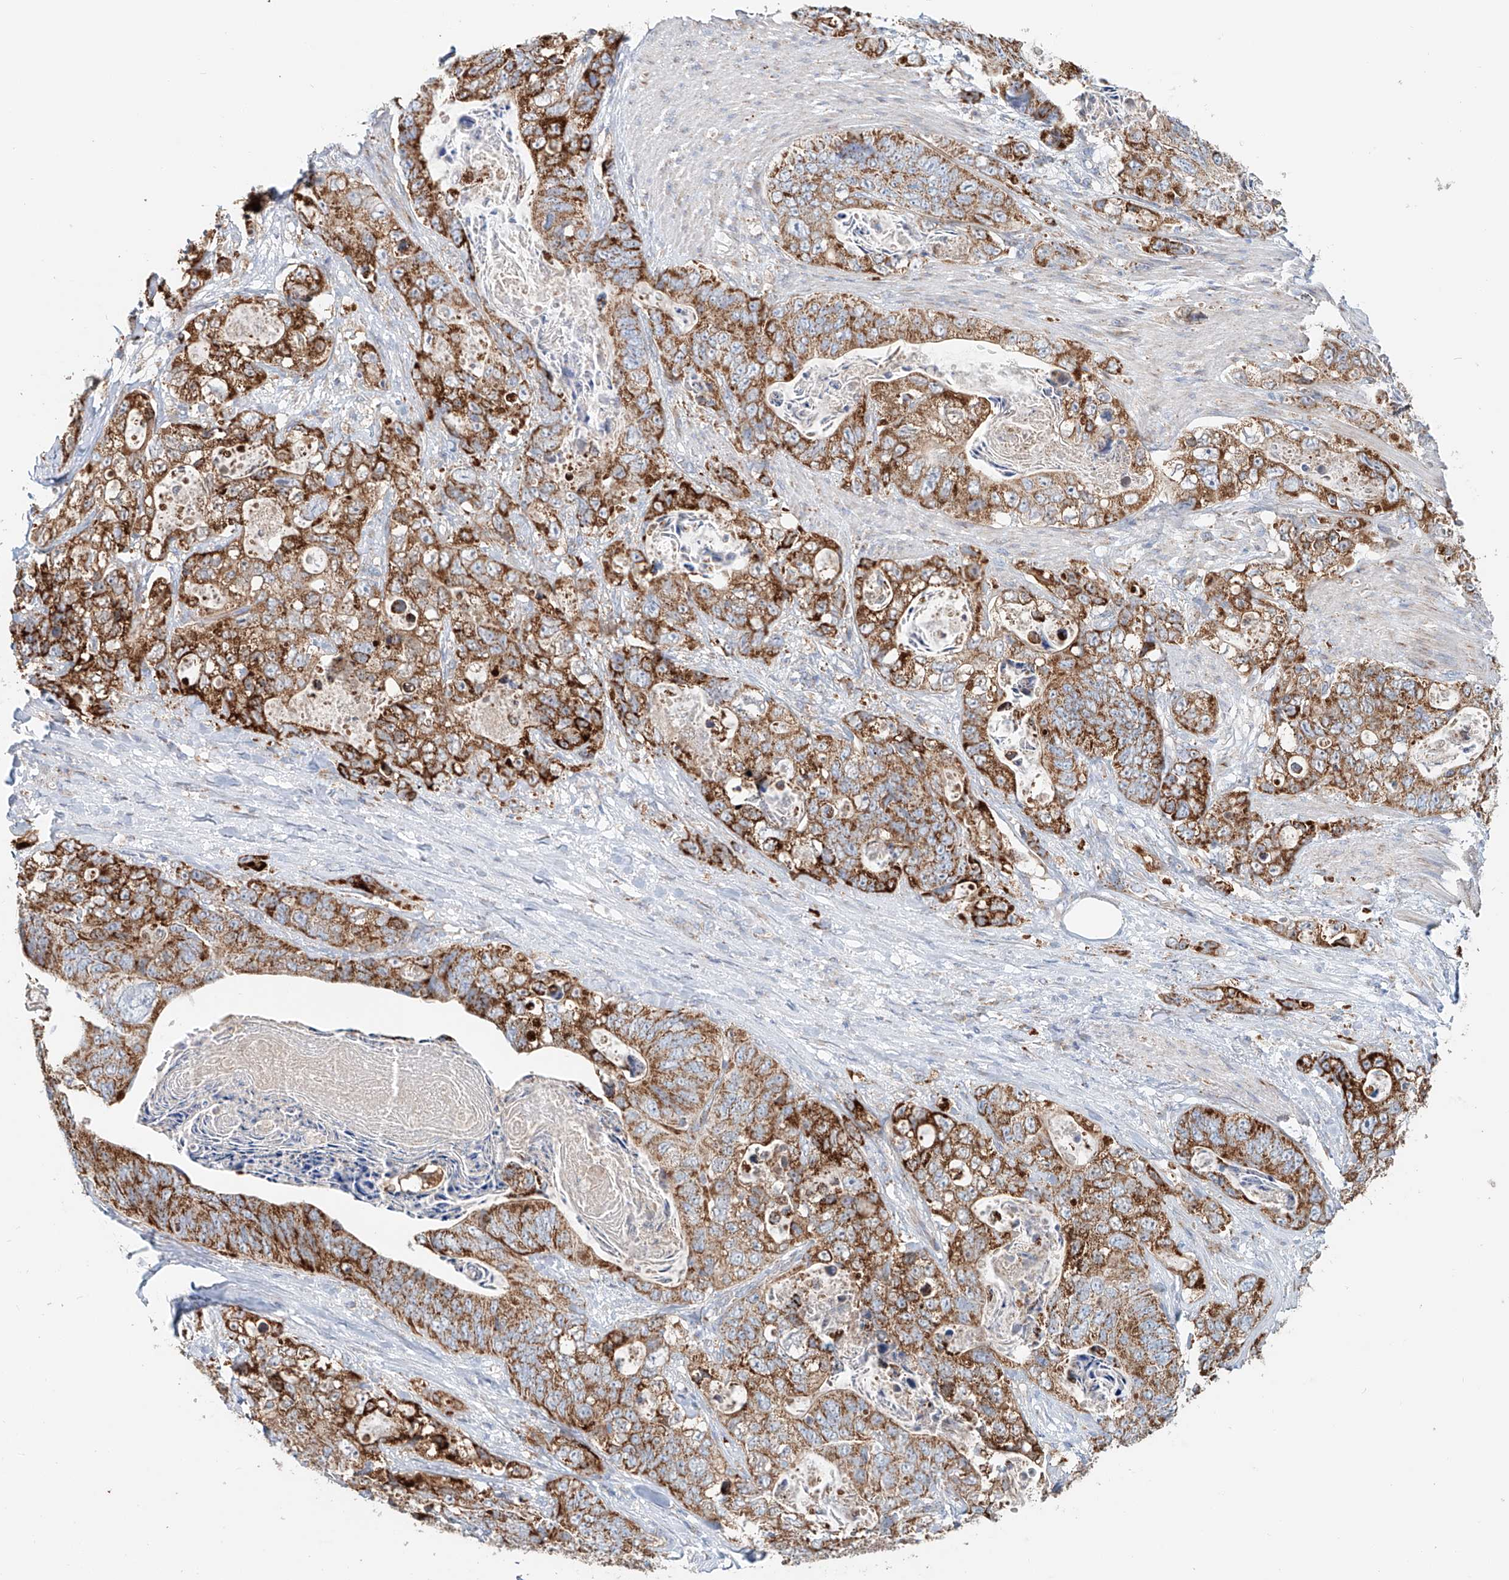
{"staining": {"intensity": "strong", "quantity": ">75%", "location": "cytoplasmic/membranous"}, "tissue": "stomach cancer", "cell_type": "Tumor cells", "image_type": "cancer", "snomed": [{"axis": "morphology", "description": "Normal tissue, NOS"}, {"axis": "morphology", "description": "Adenocarcinoma, NOS"}, {"axis": "topography", "description": "Stomach"}], "caption": "Protein expression analysis of human stomach adenocarcinoma reveals strong cytoplasmic/membranous positivity in approximately >75% of tumor cells.", "gene": "CARD10", "patient": {"sex": "female", "age": 89}}